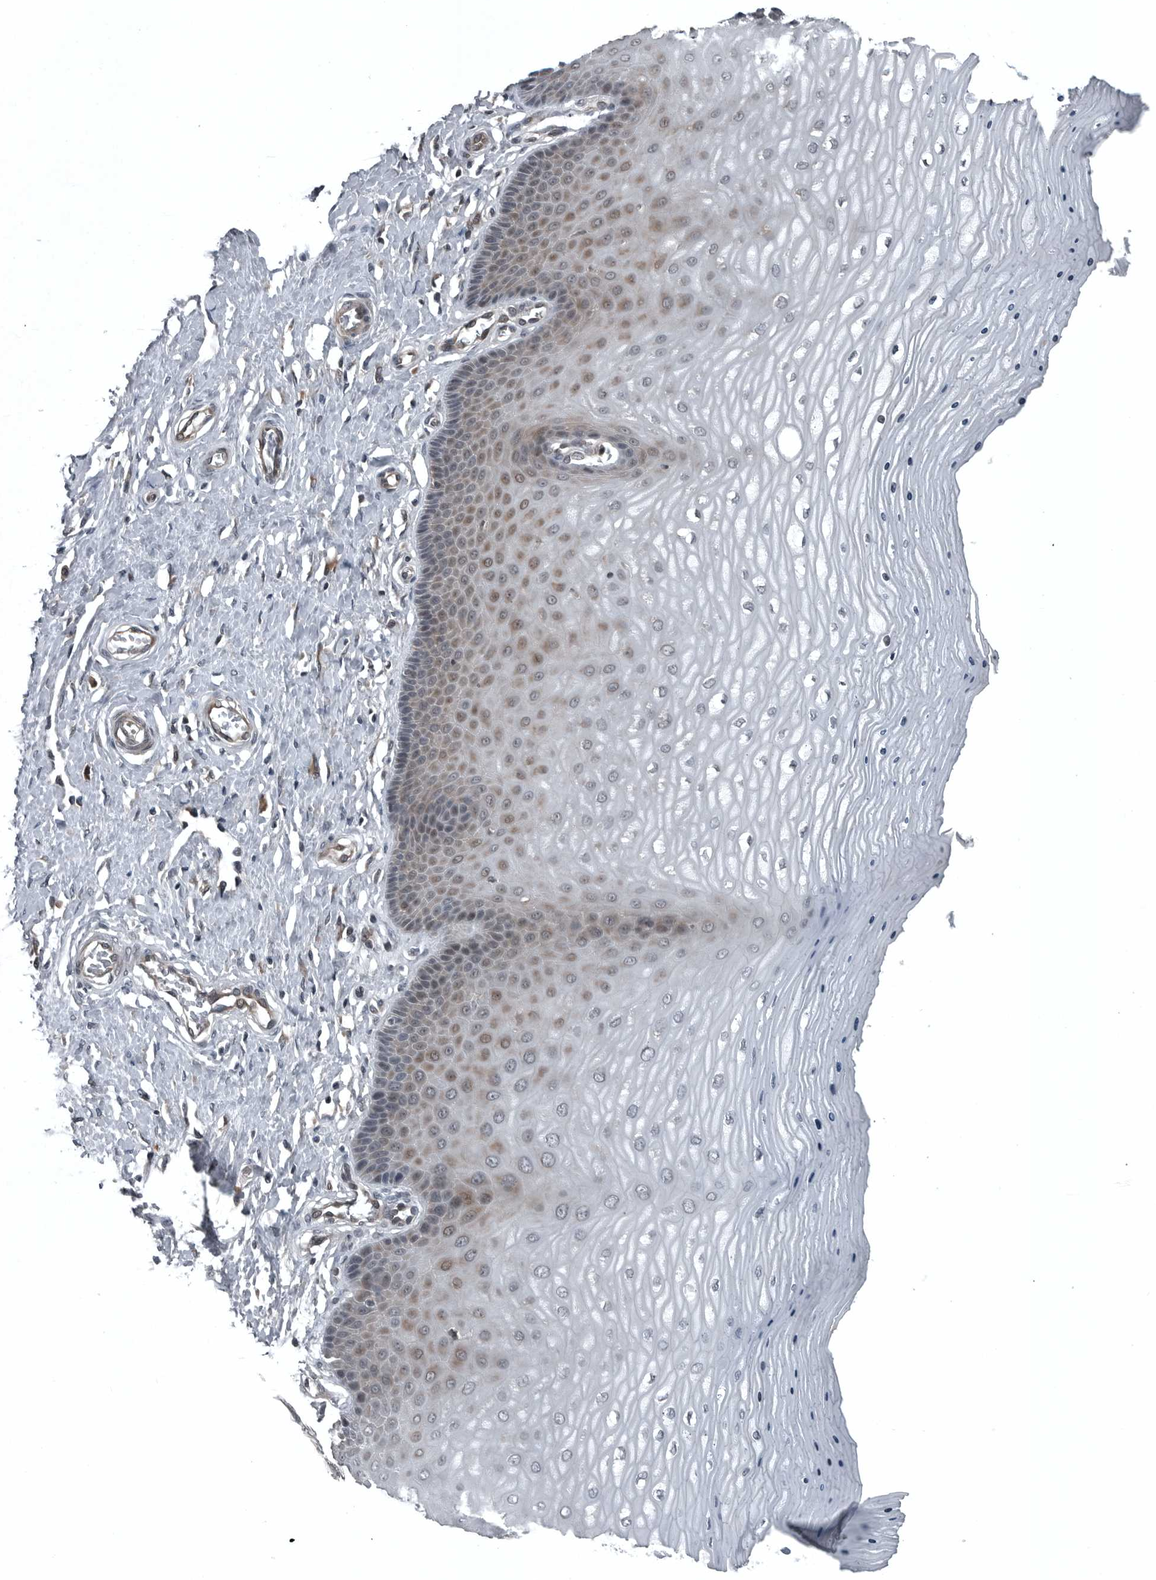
{"staining": {"intensity": "negative", "quantity": "none", "location": "none"}, "tissue": "cervix", "cell_type": "Glandular cells", "image_type": "normal", "snomed": [{"axis": "morphology", "description": "Normal tissue, NOS"}, {"axis": "topography", "description": "Cervix"}], "caption": "A high-resolution micrograph shows immunohistochemistry (IHC) staining of normal cervix, which displays no significant expression in glandular cells. (IHC, brightfield microscopy, high magnification).", "gene": "GAK", "patient": {"sex": "female", "age": 55}}